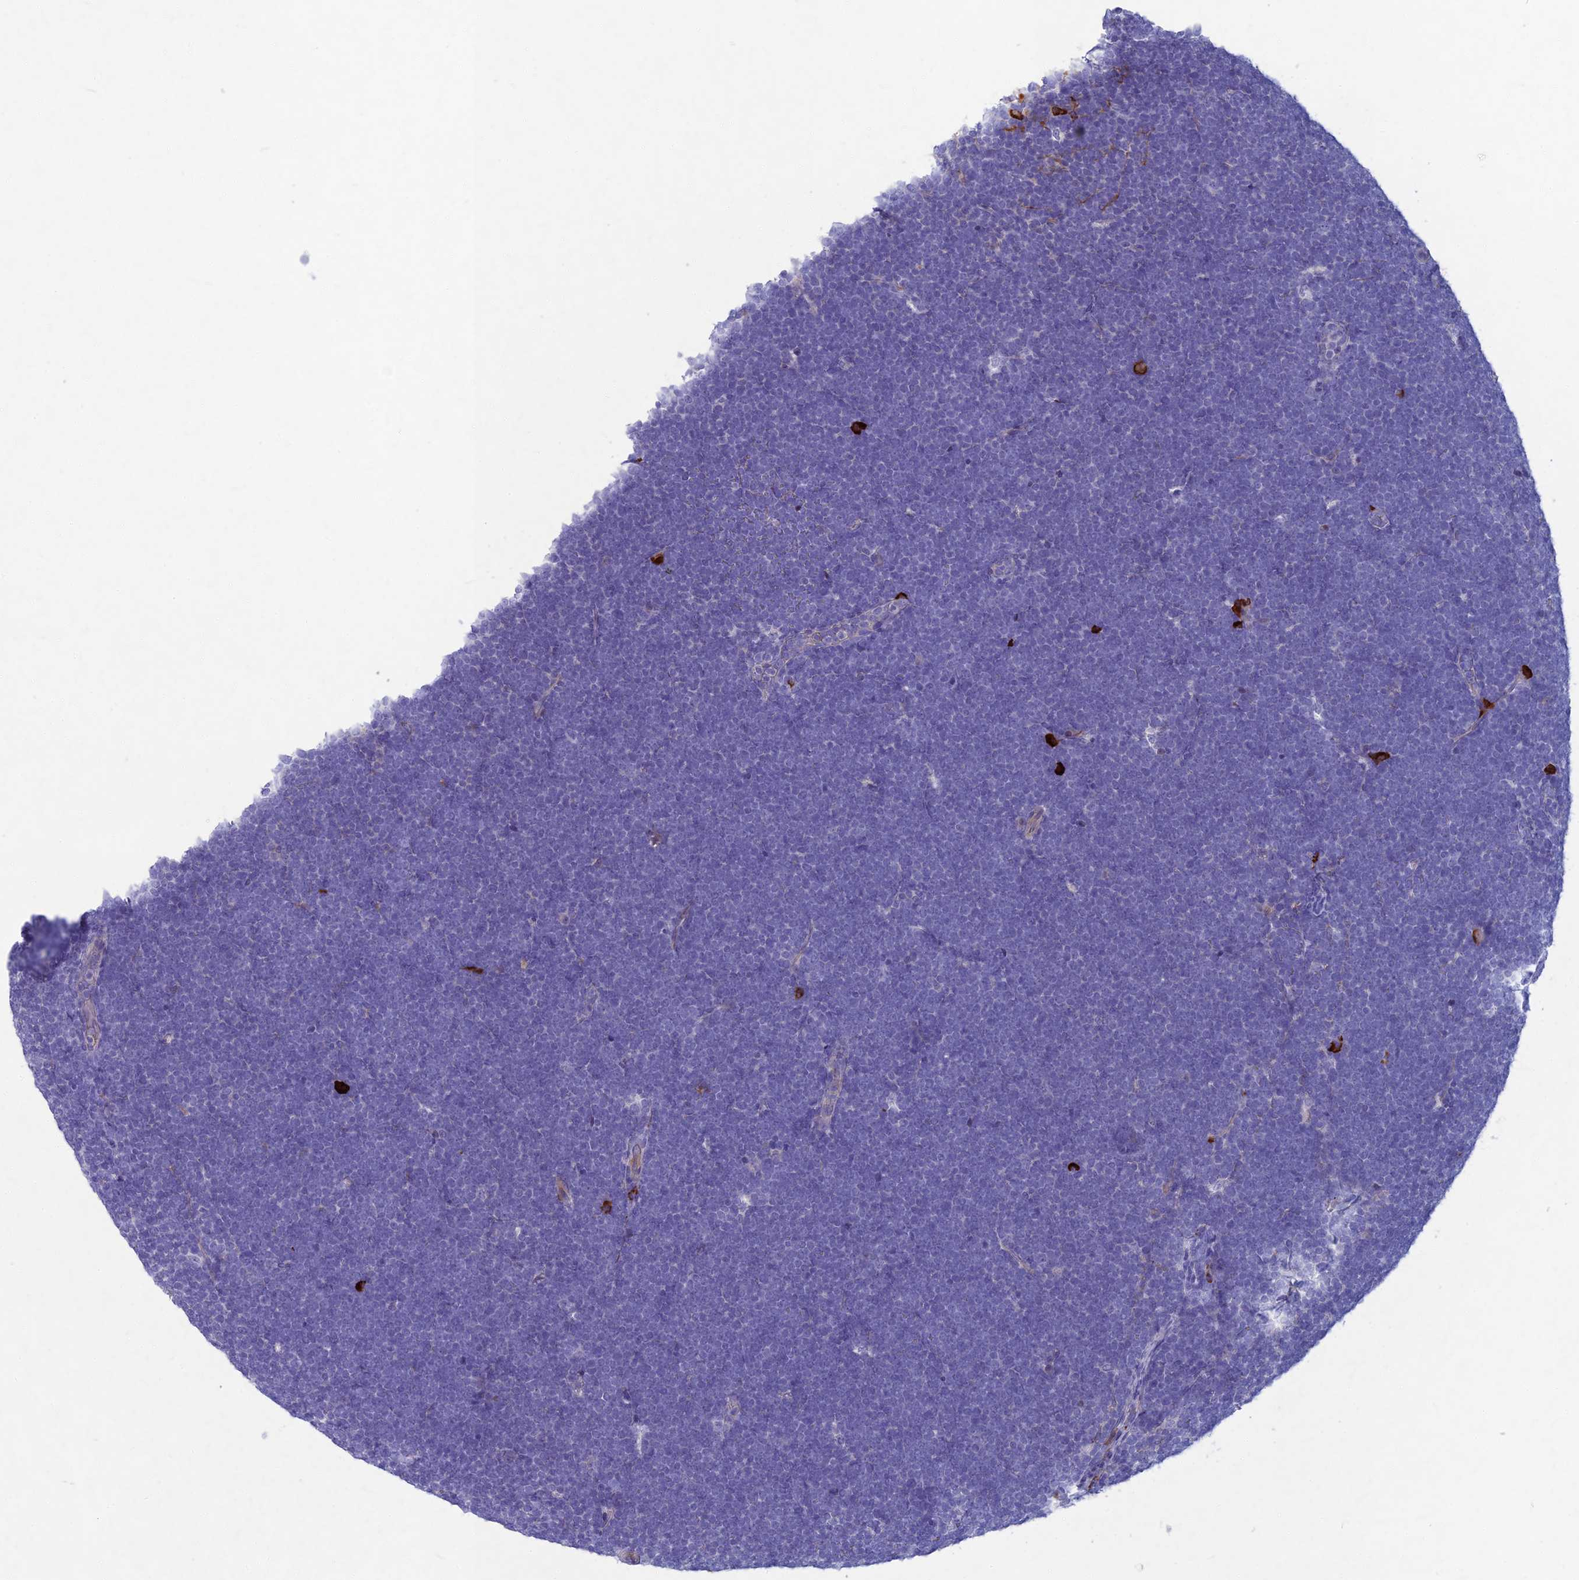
{"staining": {"intensity": "negative", "quantity": "none", "location": "none"}, "tissue": "lymphoma", "cell_type": "Tumor cells", "image_type": "cancer", "snomed": [{"axis": "morphology", "description": "Malignant lymphoma, non-Hodgkin's type, High grade"}, {"axis": "topography", "description": "Lymph node"}], "caption": "Tumor cells are negative for protein expression in human malignant lymphoma, non-Hodgkin's type (high-grade).", "gene": "SNAP91", "patient": {"sex": "male", "age": 13}}